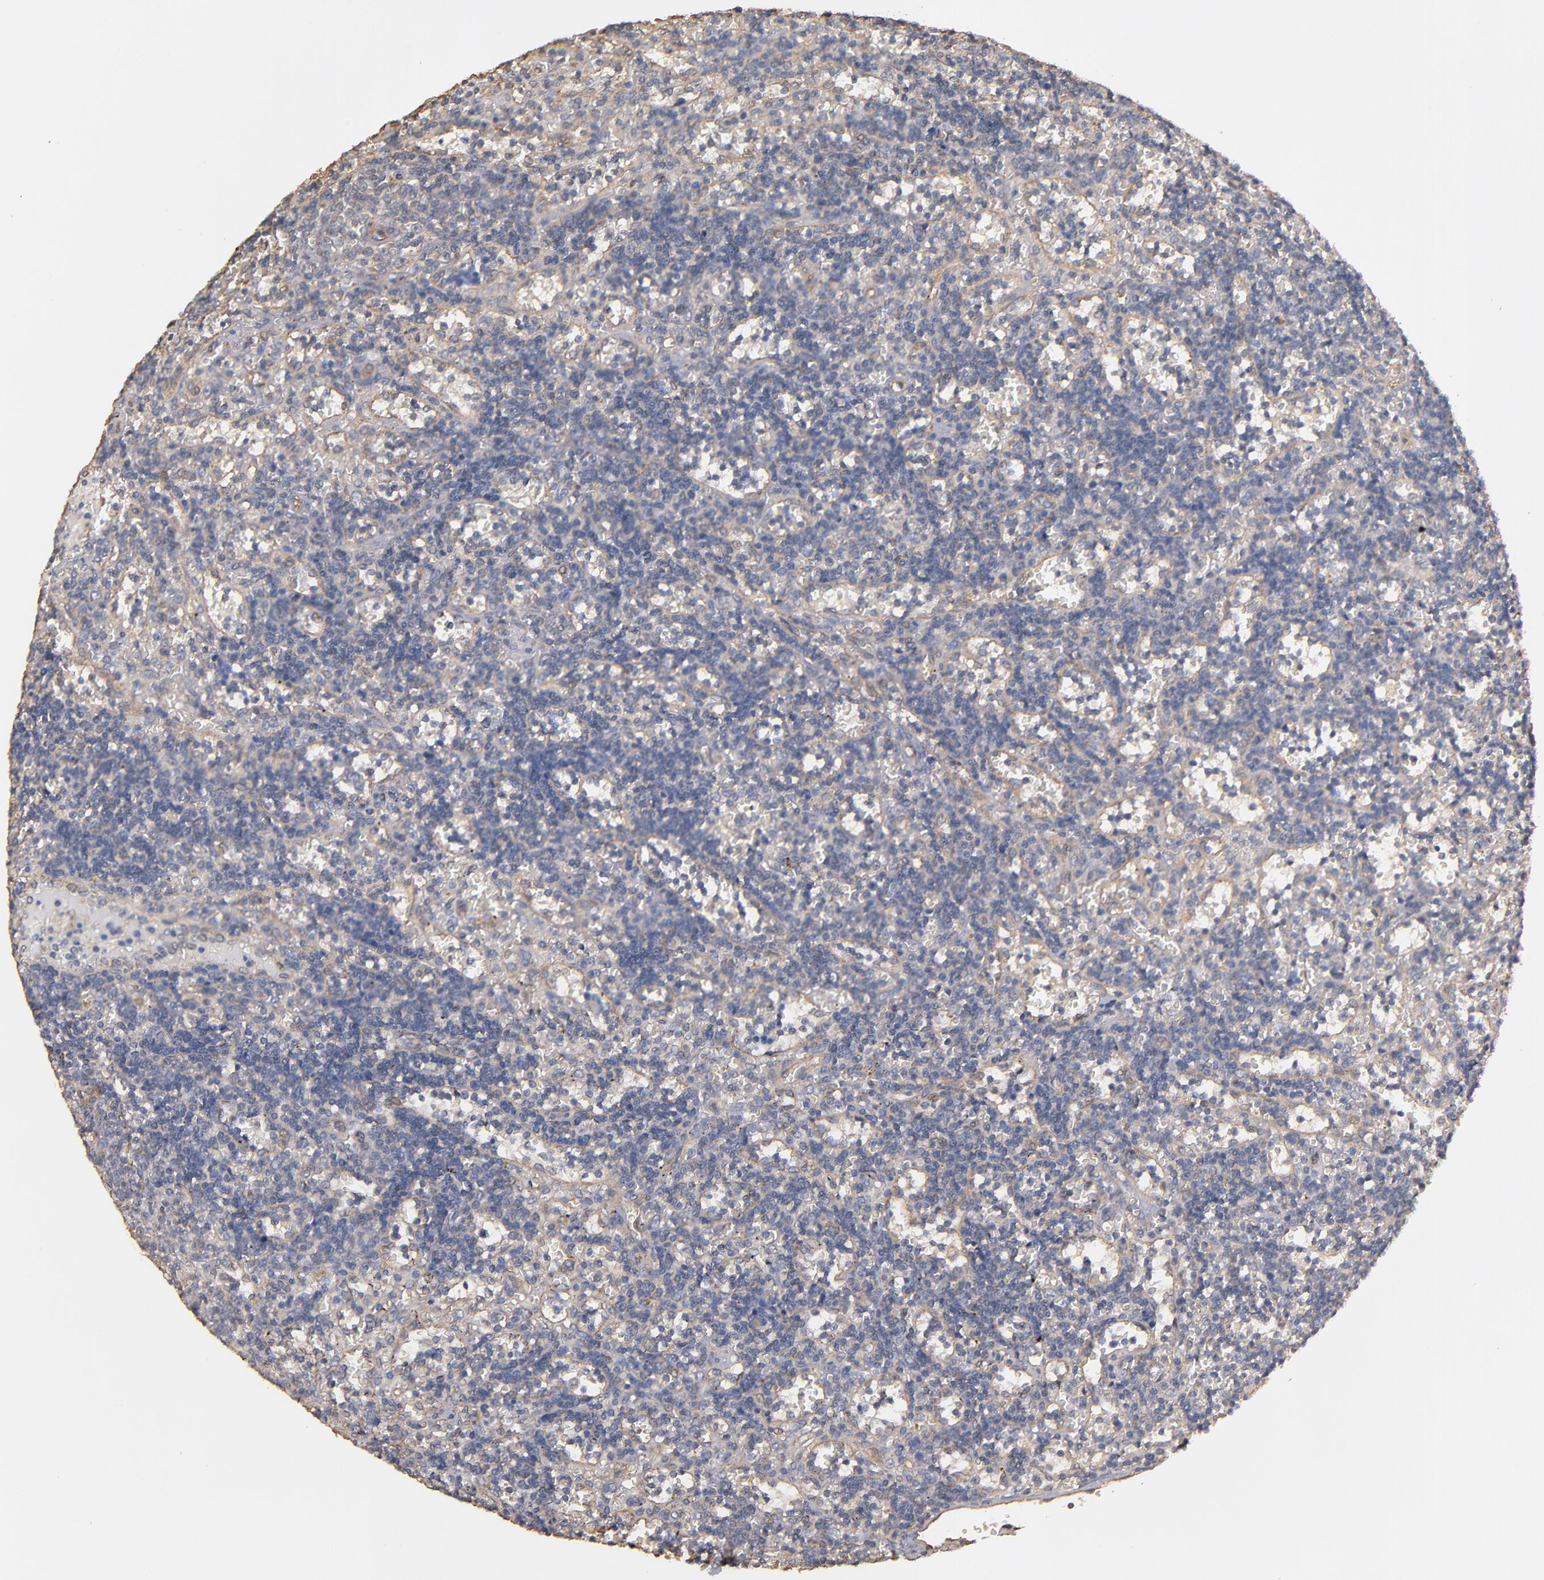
{"staining": {"intensity": "negative", "quantity": "none", "location": "none"}, "tissue": "lymphoma", "cell_type": "Tumor cells", "image_type": "cancer", "snomed": [{"axis": "morphology", "description": "Malignant lymphoma, non-Hodgkin's type, Low grade"}, {"axis": "topography", "description": "Spleen"}], "caption": "Immunohistochemistry image of neoplastic tissue: low-grade malignant lymphoma, non-Hodgkin's type stained with DAB reveals no significant protein staining in tumor cells.", "gene": "DMD", "patient": {"sex": "male", "age": 60}}